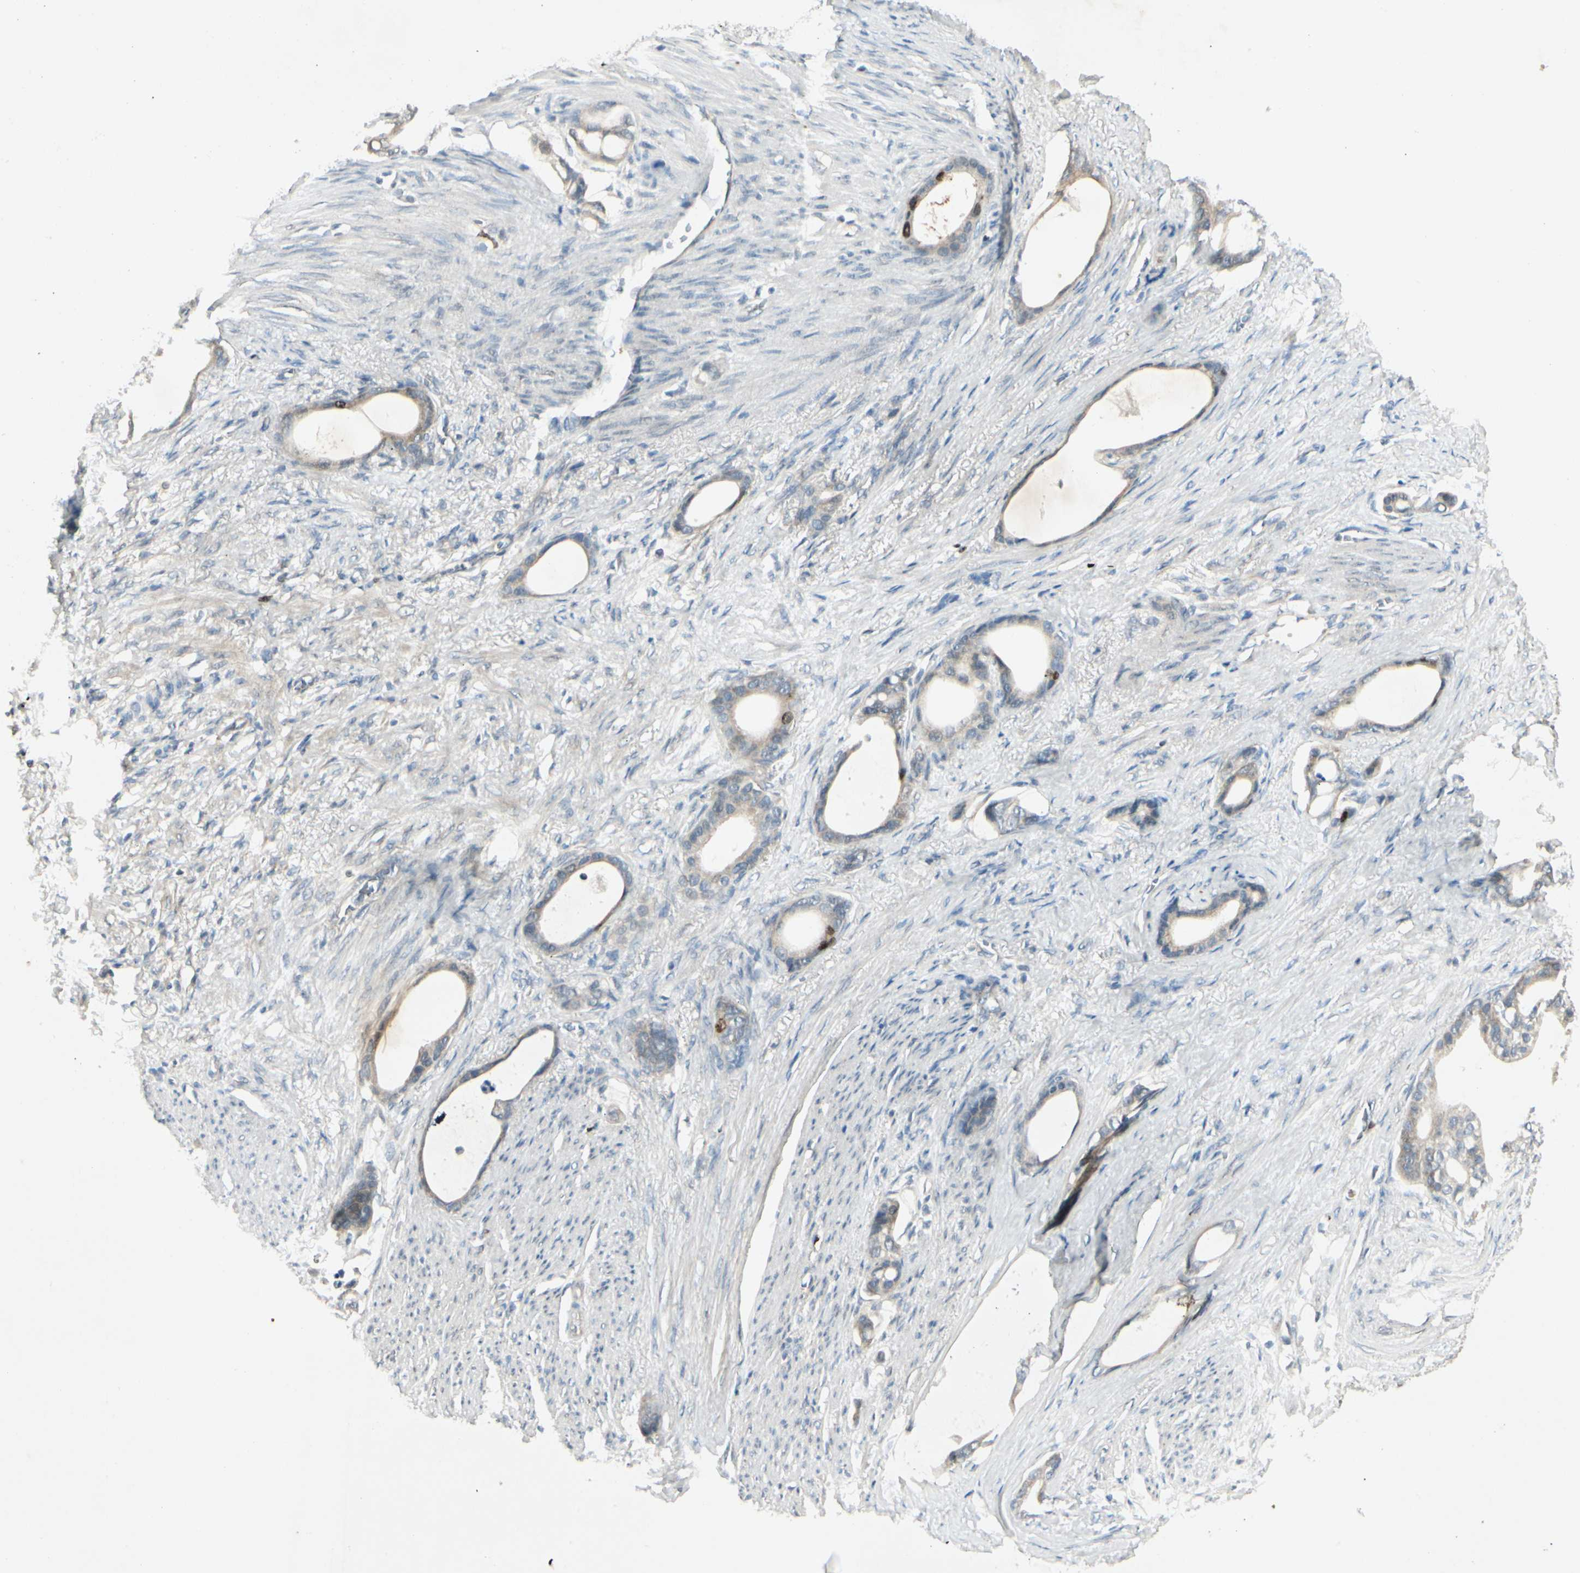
{"staining": {"intensity": "moderate", "quantity": "<25%", "location": "nuclear"}, "tissue": "stomach cancer", "cell_type": "Tumor cells", "image_type": "cancer", "snomed": [{"axis": "morphology", "description": "Adenocarcinoma, NOS"}, {"axis": "topography", "description": "Stomach"}], "caption": "Immunohistochemistry (IHC) histopathology image of human stomach adenocarcinoma stained for a protein (brown), which shows low levels of moderate nuclear expression in about <25% of tumor cells.", "gene": "PITX1", "patient": {"sex": "female", "age": 75}}